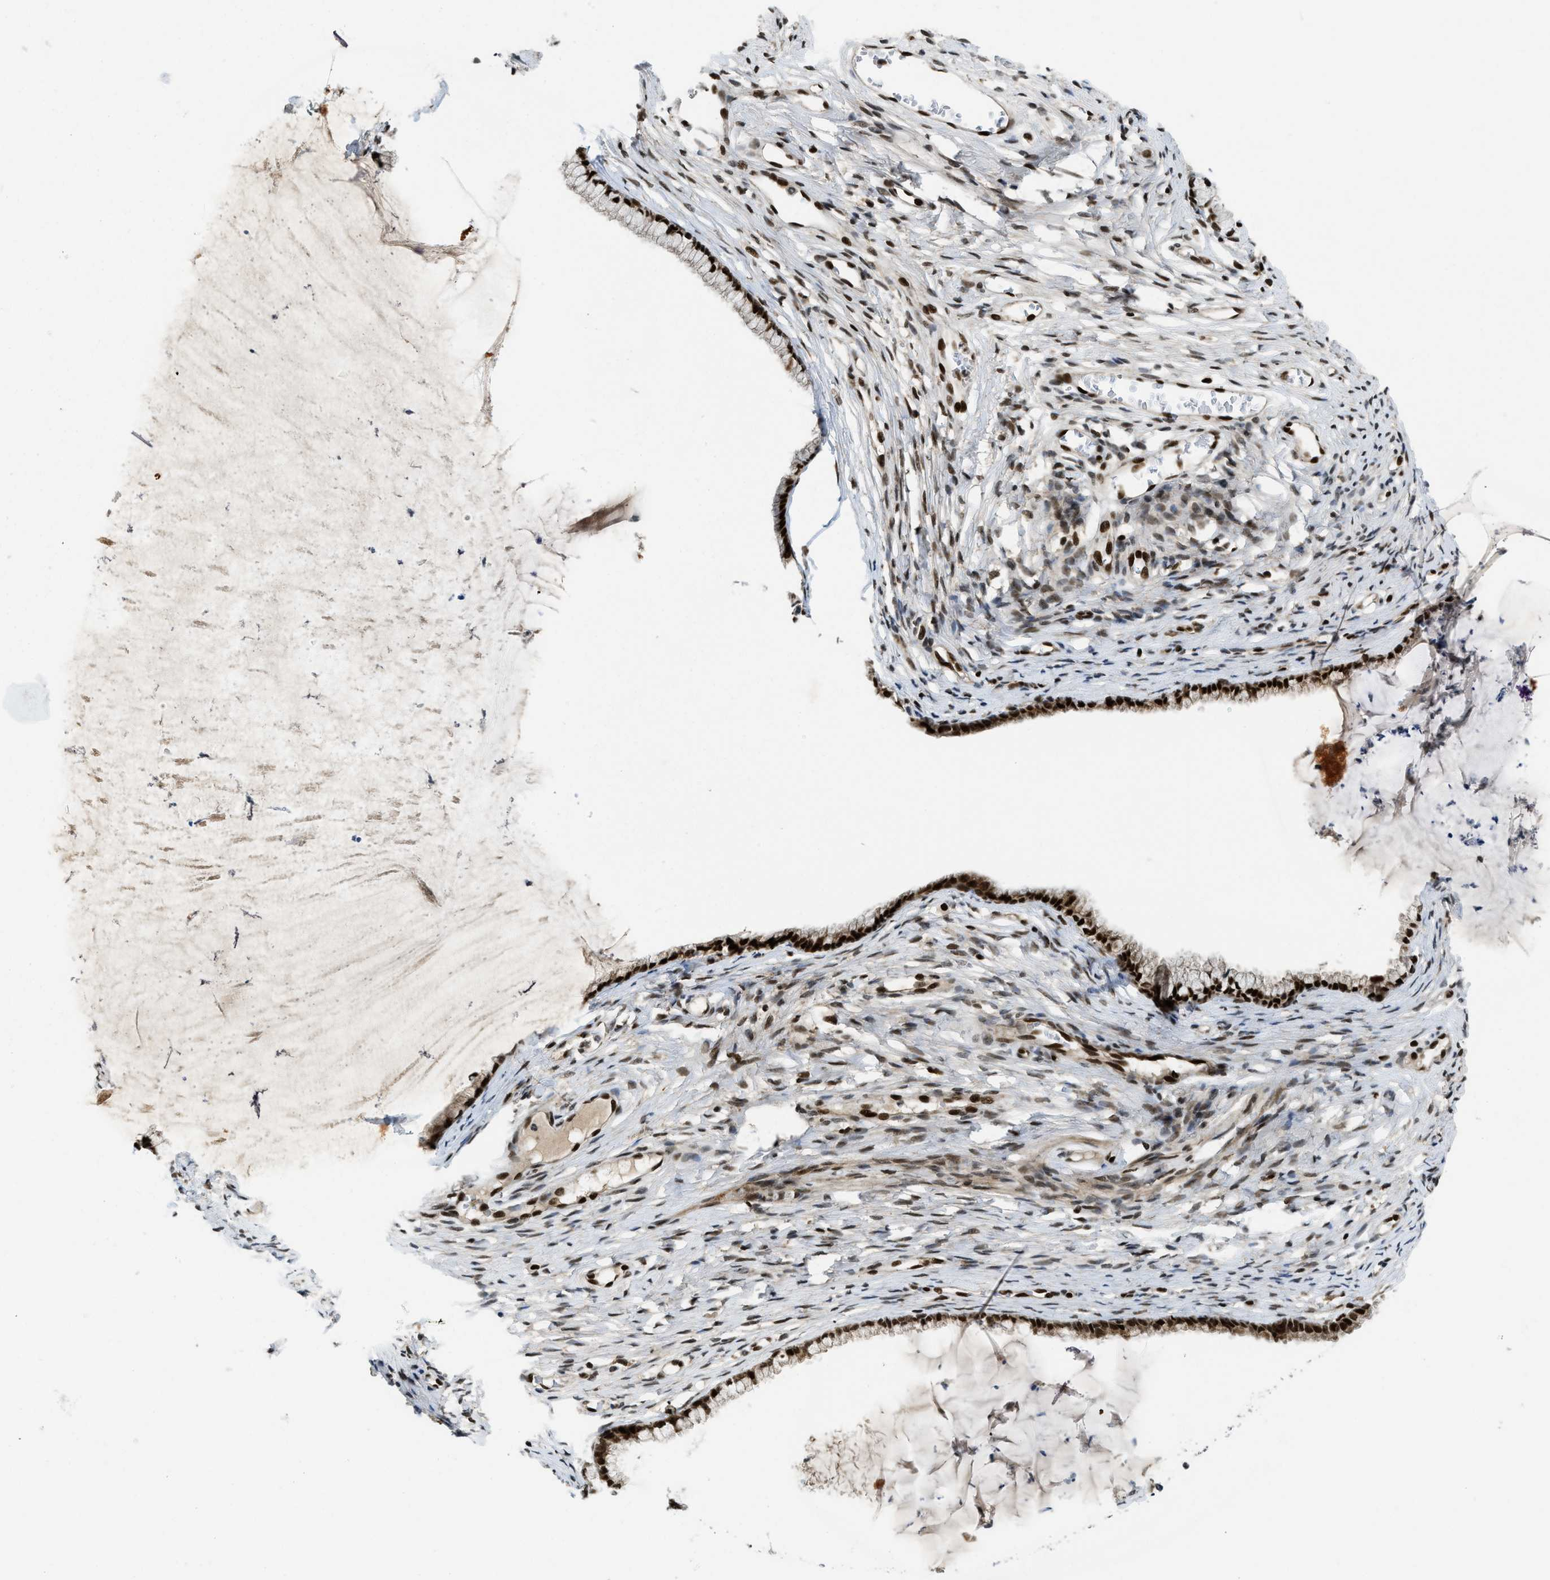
{"staining": {"intensity": "strong", "quantity": ">75%", "location": "nuclear"}, "tissue": "cervix", "cell_type": "Glandular cells", "image_type": "normal", "snomed": [{"axis": "morphology", "description": "Normal tissue, NOS"}, {"axis": "topography", "description": "Cervix"}], "caption": "The photomicrograph displays staining of normal cervix, revealing strong nuclear protein expression (brown color) within glandular cells.", "gene": "RFX5", "patient": {"sex": "female", "age": 77}}